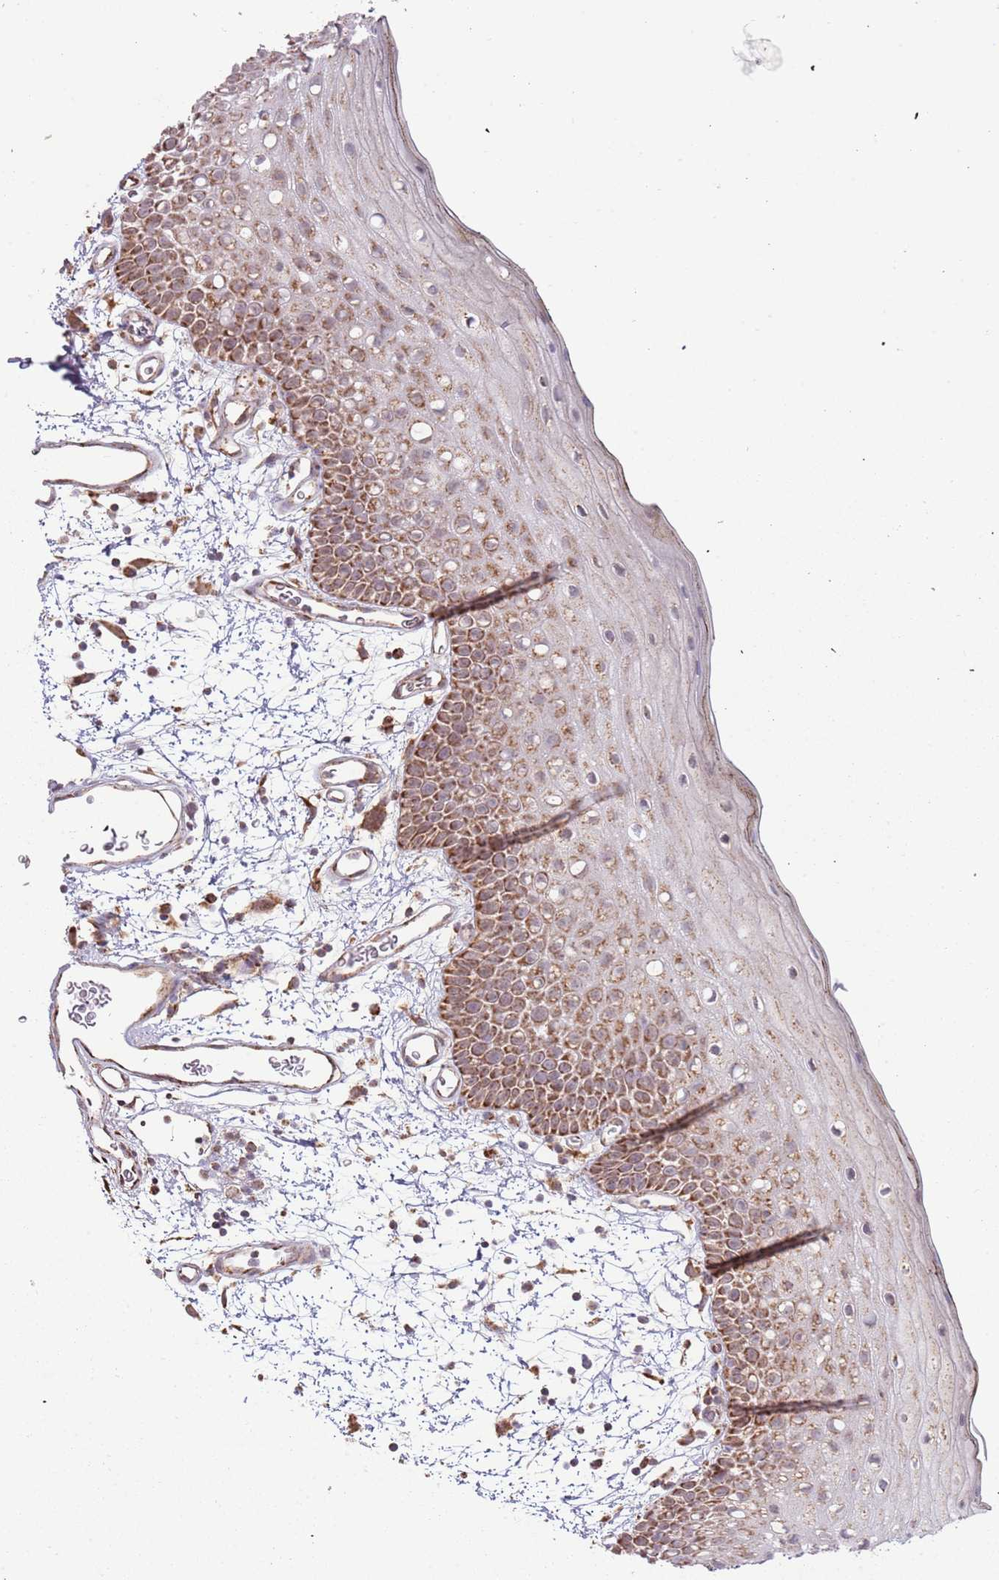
{"staining": {"intensity": "moderate", "quantity": "25%-75%", "location": "cytoplasmic/membranous"}, "tissue": "oral mucosa", "cell_type": "Squamous epithelial cells", "image_type": "normal", "snomed": [{"axis": "morphology", "description": "Normal tissue, NOS"}, {"axis": "topography", "description": "Oral tissue"}, {"axis": "topography", "description": "Tounge, NOS"}], "caption": "Oral mucosa stained with DAB (3,3'-diaminobenzidine) immunohistochemistry (IHC) shows medium levels of moderate cytoplasmic/membranous expression in approximately 25%-75% of squamous epithelial cells.", "gene": "IL17RD", "patient": {"sex": "female", "age": 81}}